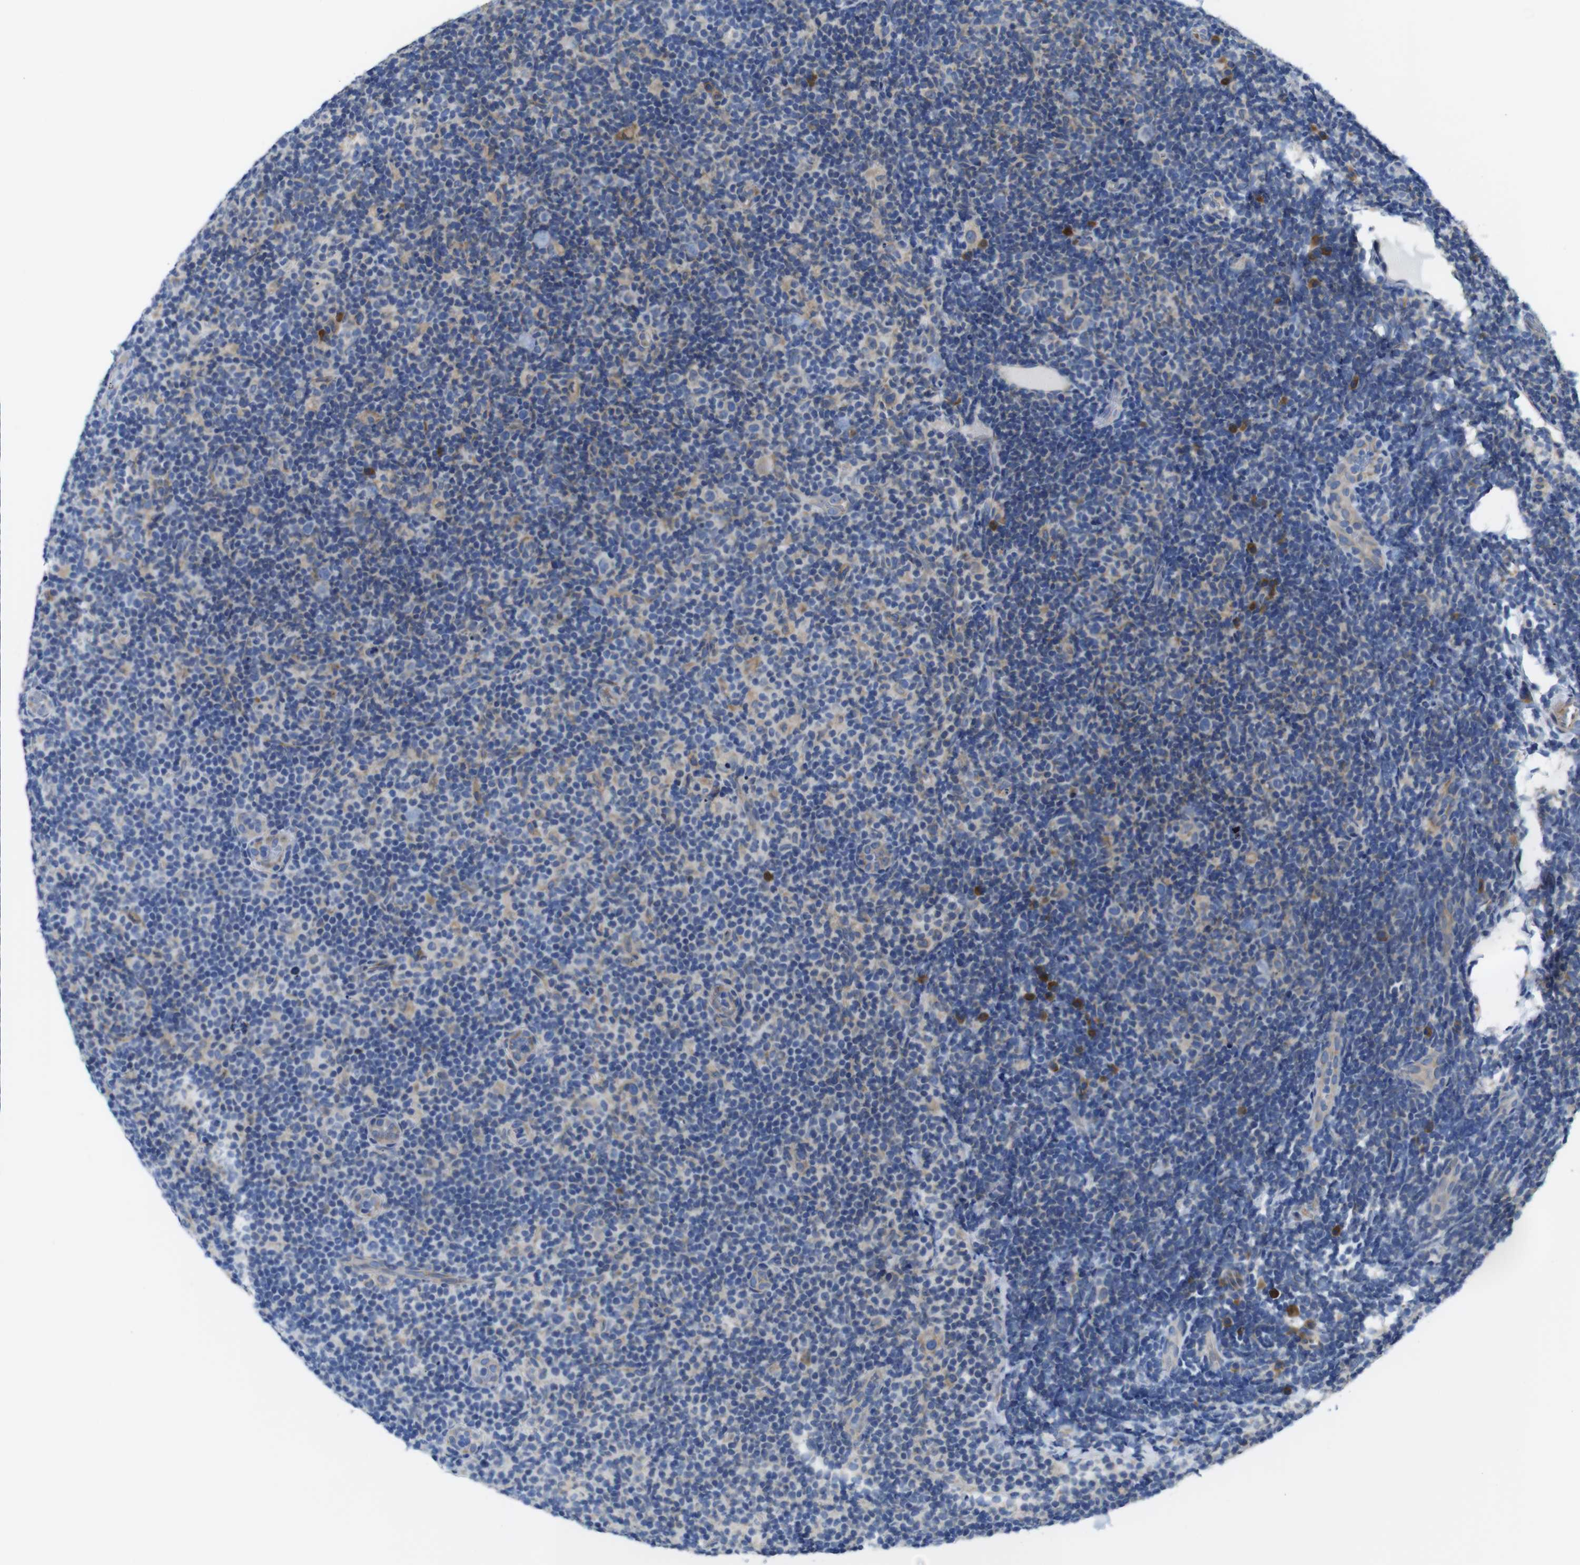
{"staining": {"intensity": "weak", "quantity": "<25%", "location": "cytoplasmic/membranous"}, "tissue": "lymphoma", "cell_type": "Tumor cells", "image_type": "cancer", "snomed": [{"axis": "morphology", "description": "Malignant lymphoma, non-Hodgkin's type, Low grade"}, {"axis": "topography", "description": "Lymph node"}], "caption": "Tumor cells show no significant protein expression in low-grade malignant lymphoma, non-Hodgkin's type.", "gene": "DDRGK1", "patient": {"sex": "male", "age": 83}}